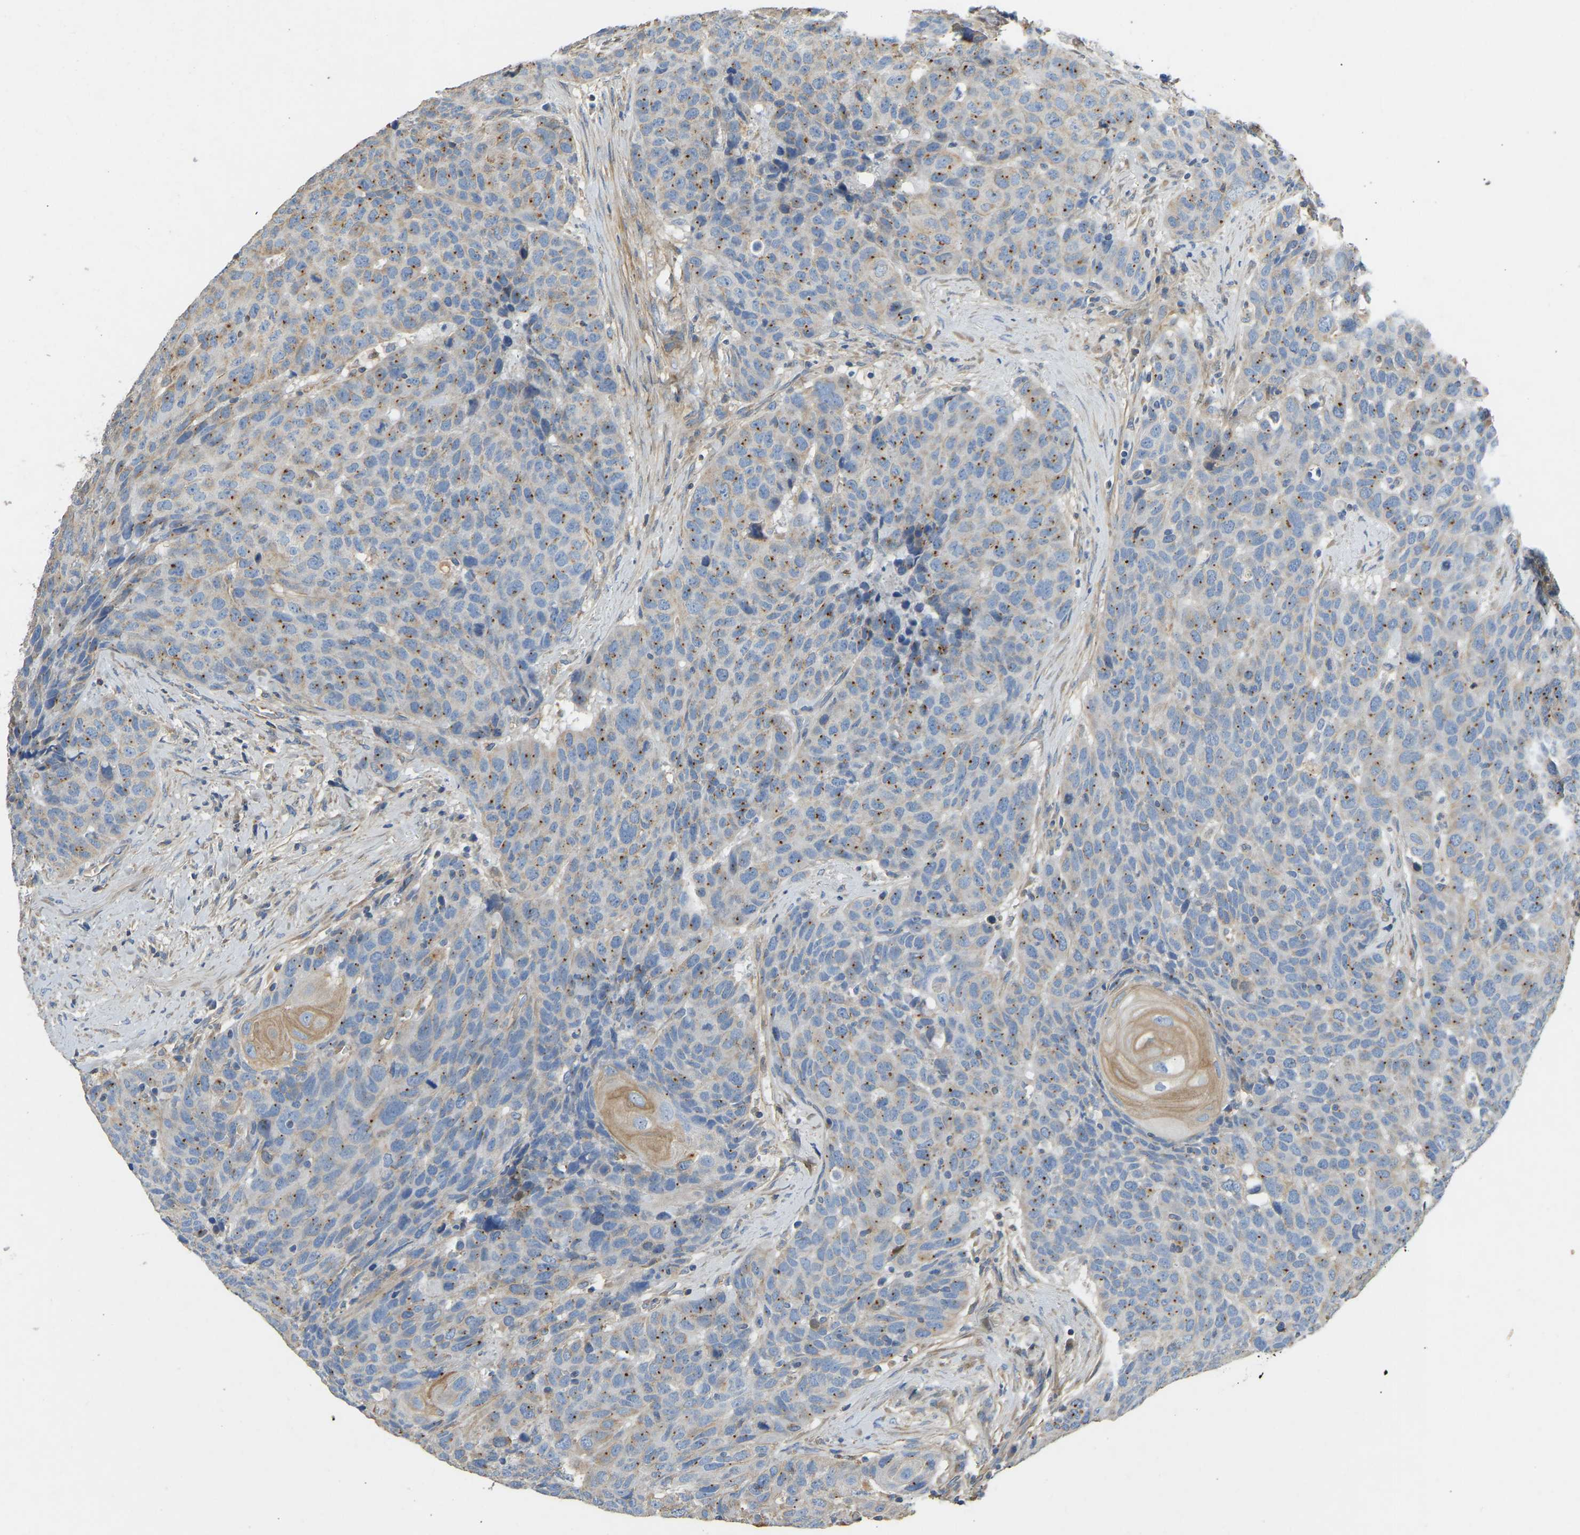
{"staining": {"intensity": "moderate", "quantity": "25%-75%", "location": "cytoplasmic/membranous"}, "tissue": "head and neck cancer", "cell_type": "Tumor cells", "image_type": "cancer", "snomed": [{"axis": "morphology", "description": "Squamous cell carcinoma, NOS"}, {"axis": "topography", "description": "Head-Neck"}], "caption": "The micrograph demonstrates staining of head and neck cancer, revealing moderate cytoplasmic/membranous protein expression (brown color) within tumor cells.", "gene": "TECTA", "patient": {"sex": "male", "age": 66}}